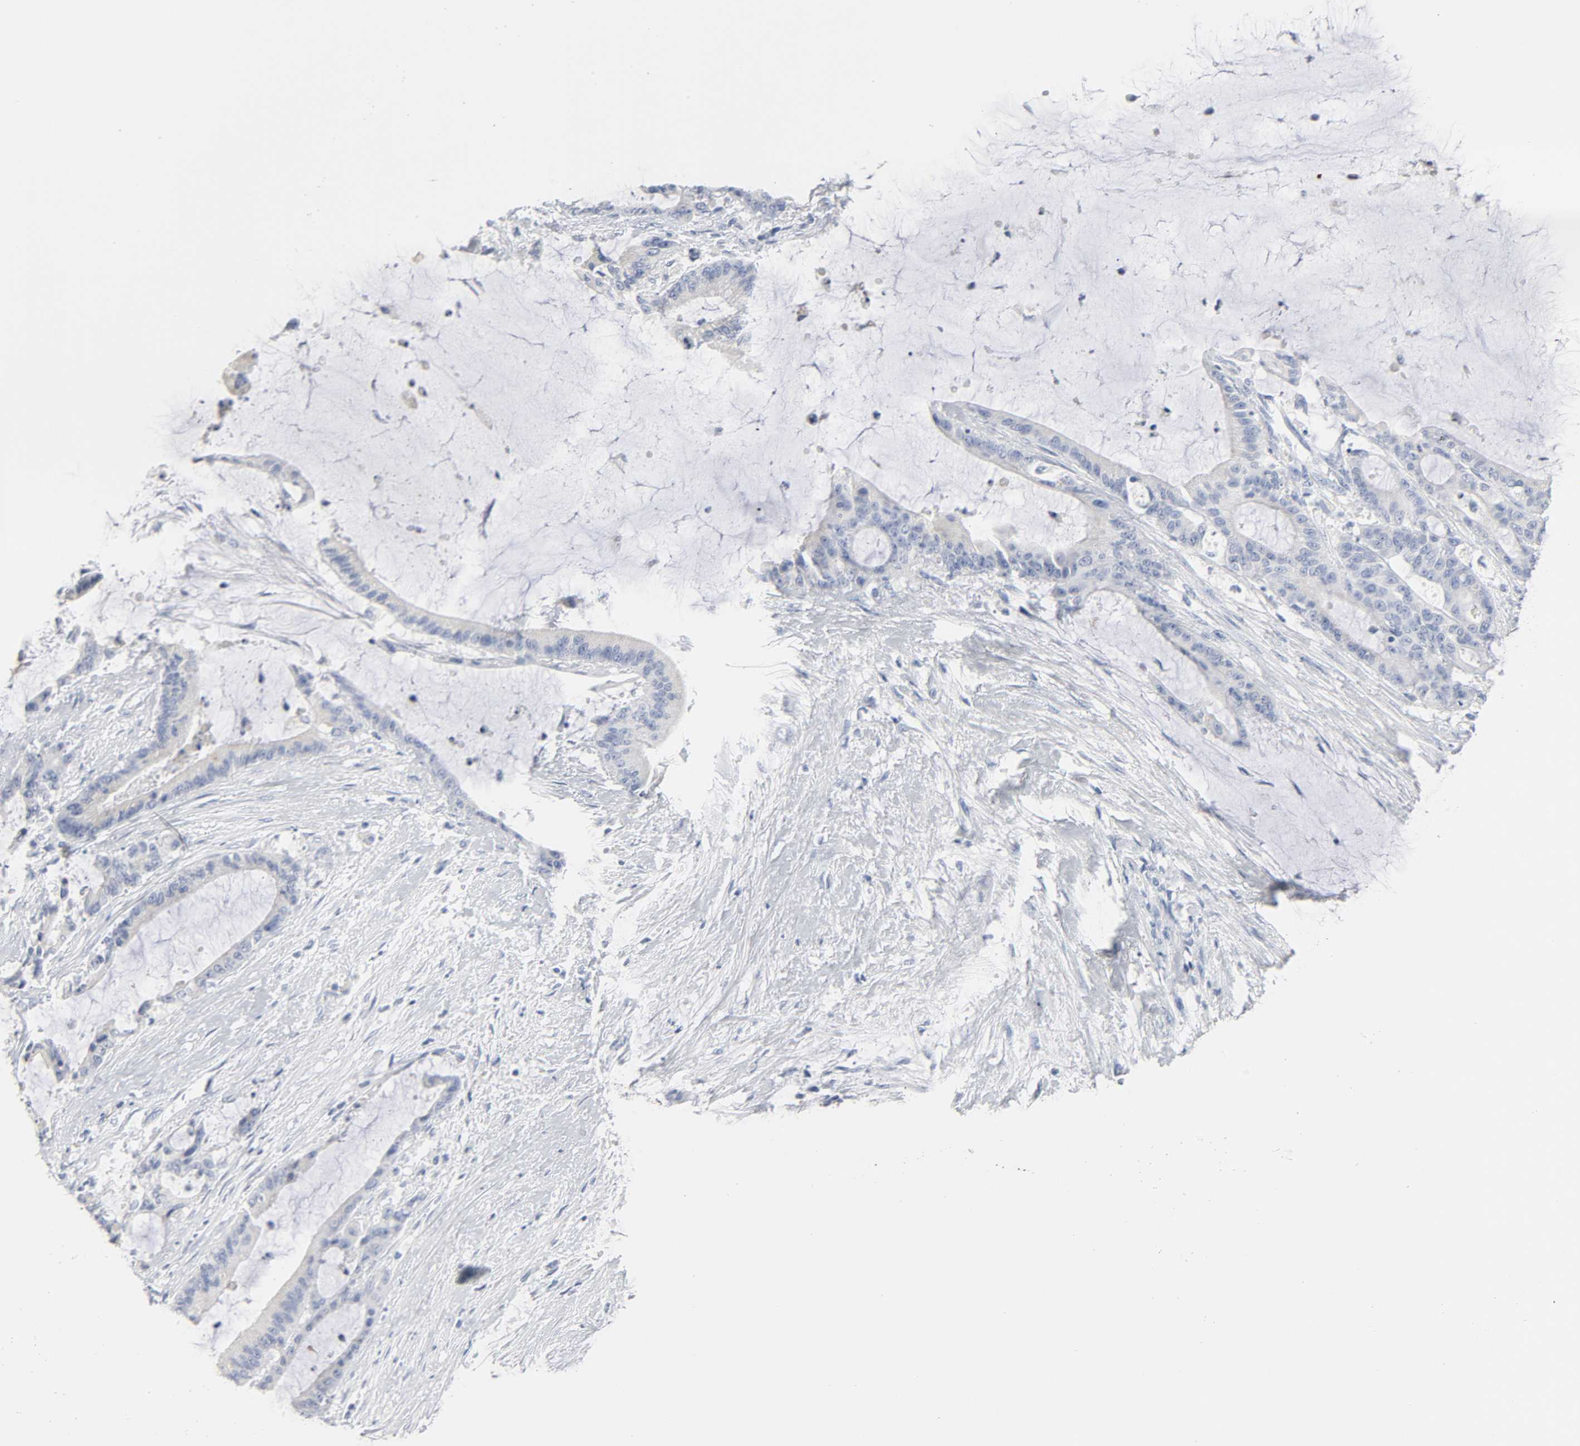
{"staining": {"intensity": "negative", "quantity": "none", "location": "none"}, "tissue": "liver cancer", "cell_type": "Tumor cells", "image_type": "cancer", "snomed": [{"axis": "morphology", "description": "Cholangiocarcinoma"}, {"axis": "topography", "description": "Liver"}], "caption": "Liver cancer stained for a protein using immunohistochemistry (IHC) reveals no positivity tumor cells.", "gene": "ACP3", "patient": {"sex": "female", "age": 73}}